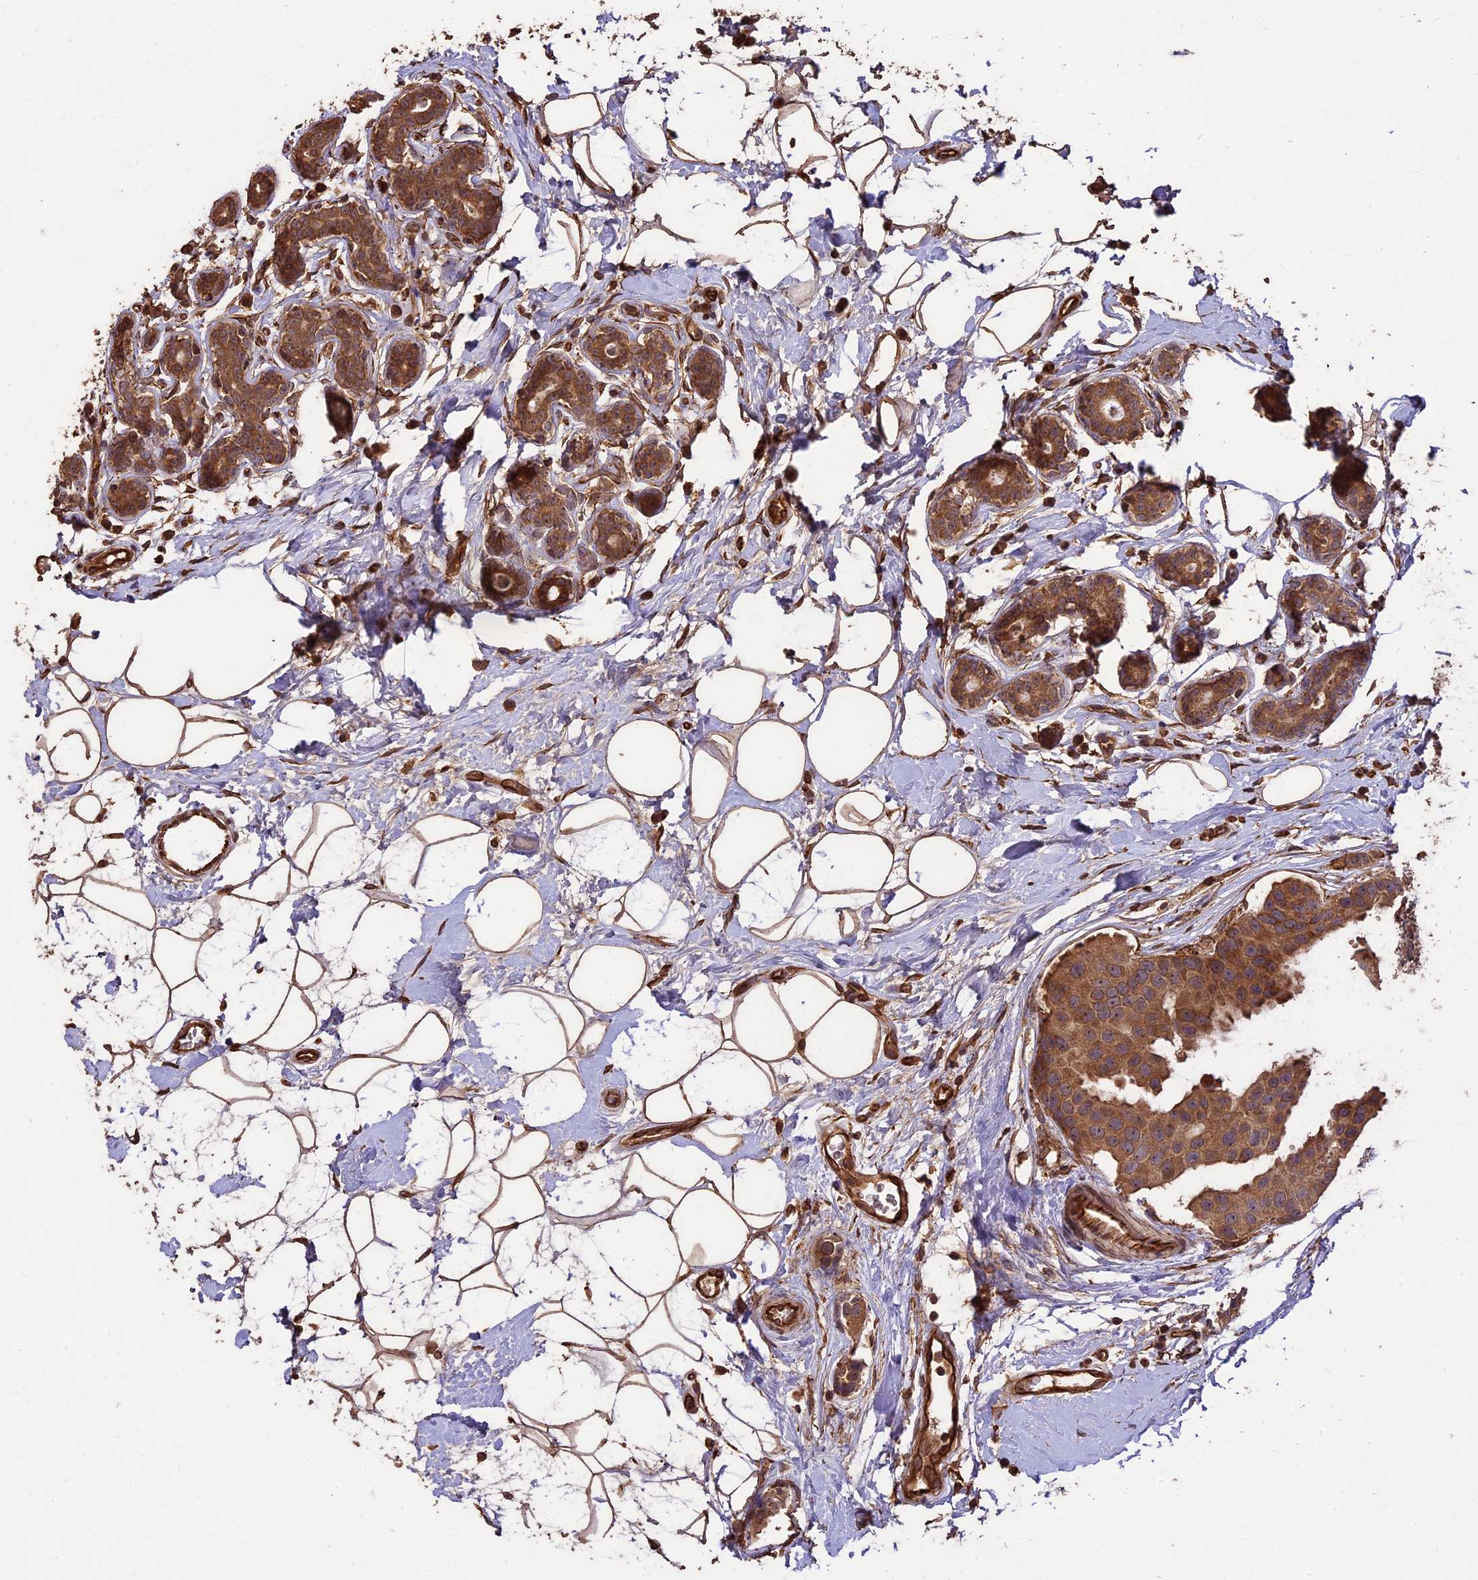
{"staining": {"intensity": "moderate", "quantity": ">75%", "location": "cytoplasmic/membranous"}, "tissue": "breast cancer", "cell_type": "Tumor cells", "image_type": "cancer", "snomed": [{"axis": "morphology", "description": "Normal tissue, NOS"}, {"axis": "morphology", "description": "Duct carcinoma"}, {"axis": "topography", "description": "Breast"}], "caption": "An immunohistochemistry (IHC) histopathology image of neoplastic tissue is shown. Protein staining in brown shows moderate cytoplasmic/membranous positivity in breast invasive ductal carcinoma within tumor cells. (DAB (3,3'-diaminobenzidine) IHC, brown staining for protein, blue staining for nuclei).", "gene": "TTLL10", "patient": {"sex": "female", "age": 39}}